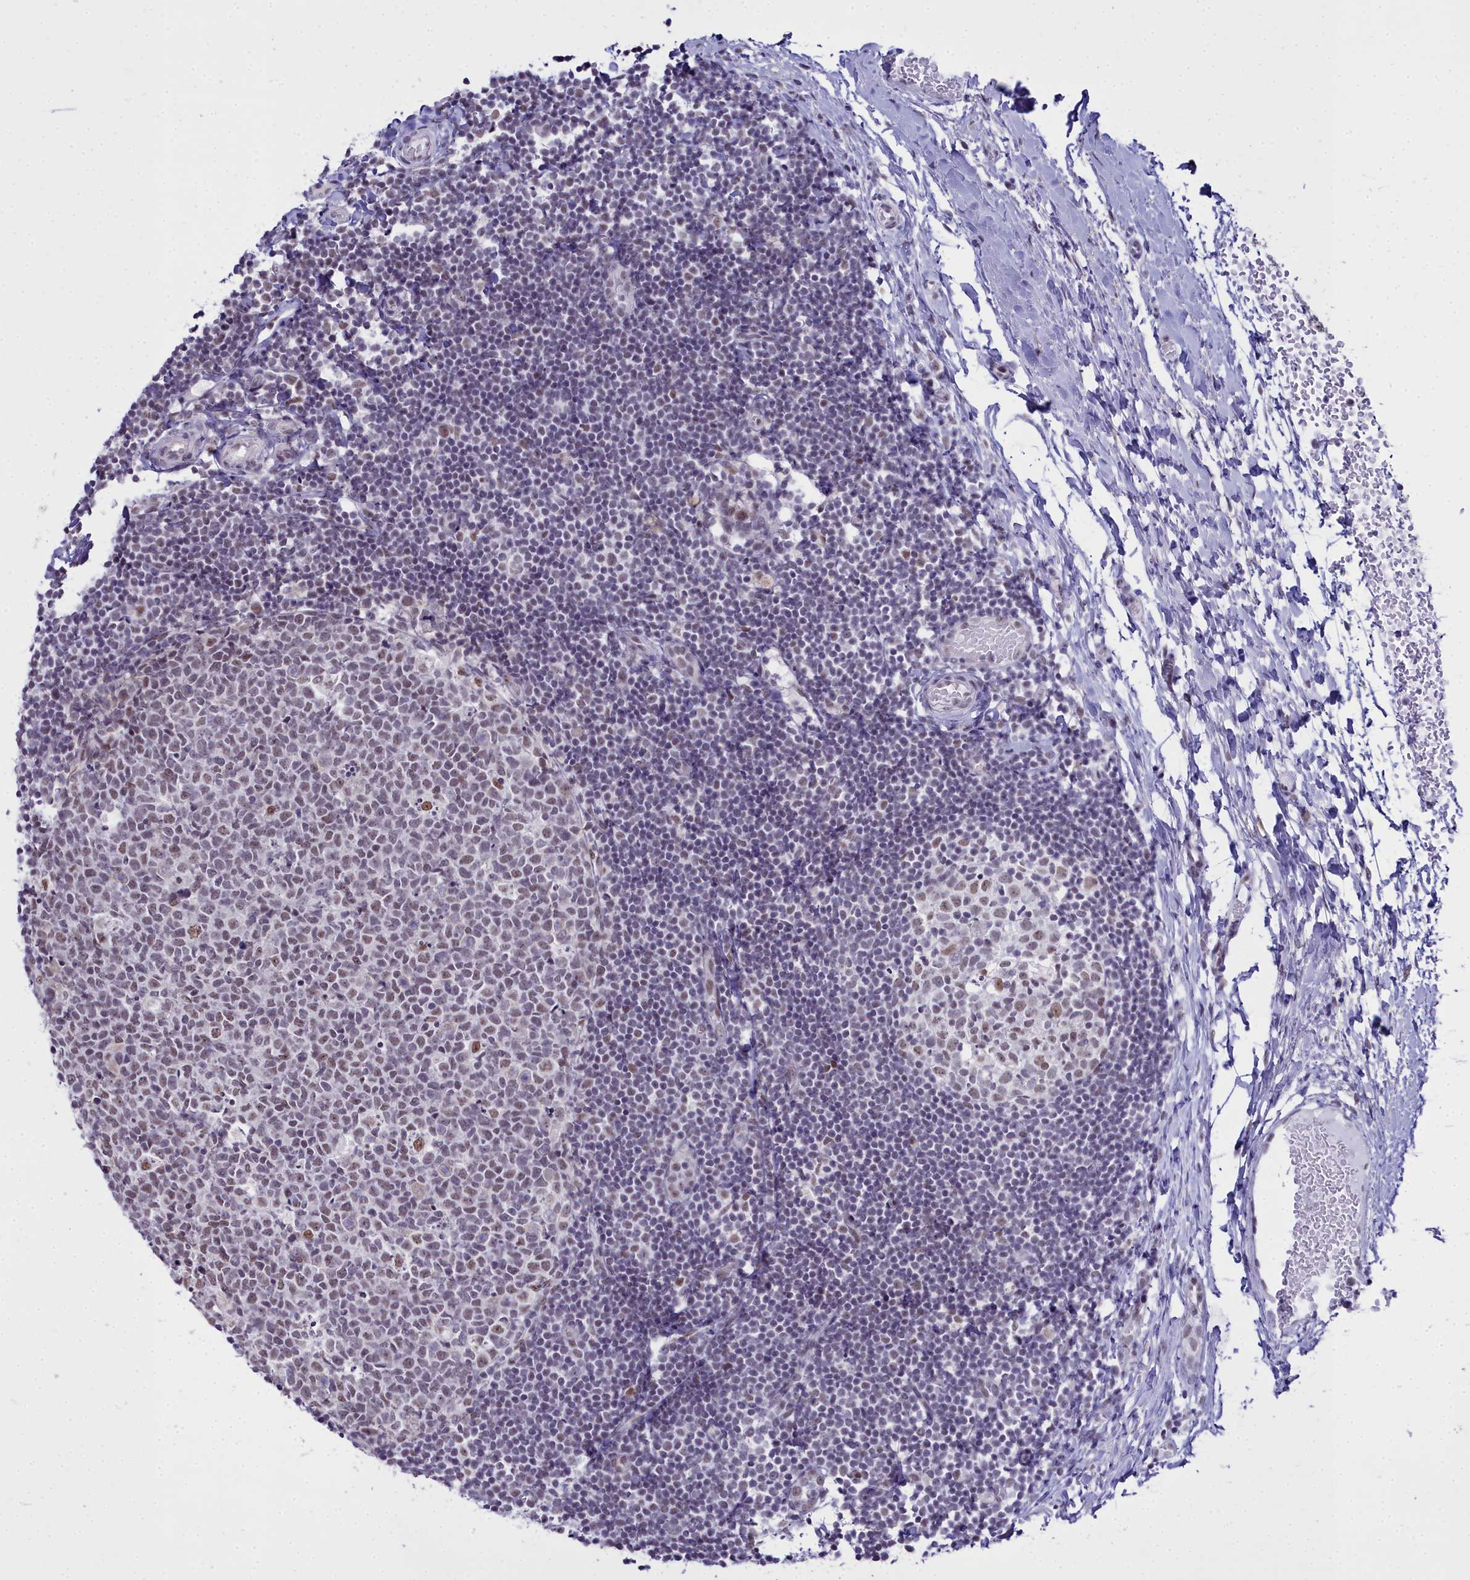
{"staining": {"intensity": "weak", "quantity": "25%-75%", "location": "nuclear"}, "tissue": "tonsil", "cell_type": "Germinal center cells", "image_type": "normal", "snomed": [{"axis": "morphology", "description": "Normal tissue, NOS"}, {"axis": "topography", "description": "Tonsil"}], "caption": "Protein staining of unremarkable tonsil exhibits weak nuclear expression in about 25%-75% of germinal center cells. (IHC, brightfield microscopy, high magnification).", "gene": "RBM12", "patient": {"sex": "female", "age": 19}}